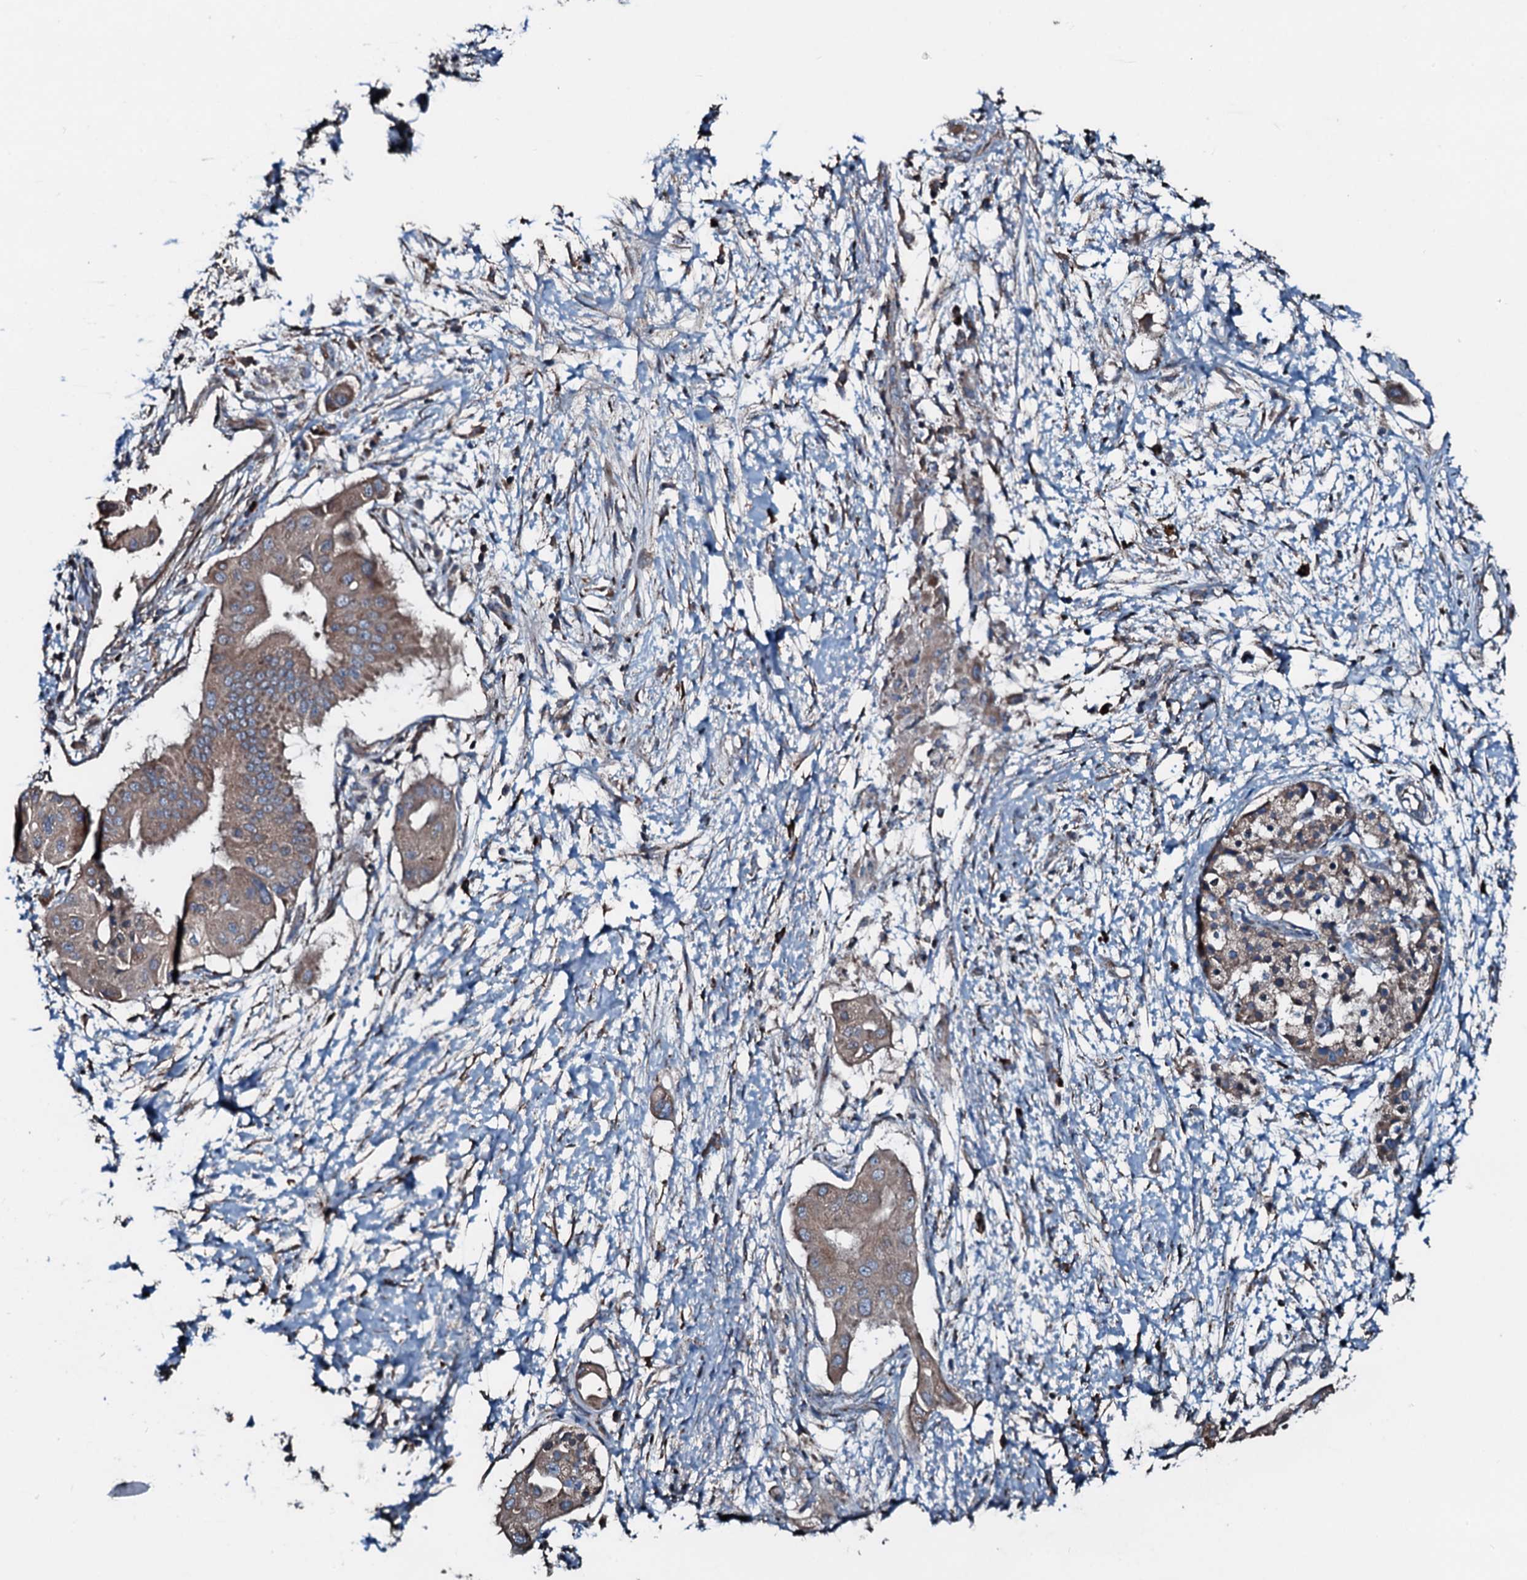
{"staining": {"intensity": "moderate", "quantity": ">75%", "location": "cytoplasmic/membranous"}, "tissue": "pancreatic cancer", "cell_type": "Tumor cells", "image_type": "cancer", "snomed": [{"axis": "morphology", "description": "Adenocarcinoma, NOS"}, {"axis": "topography", "description": "Pancreas"}], "caption": "Human adenocarcinoma (pancreatic) stained for a protein (brown) displays moderate cytoplasmic/membranous positive staining in about >75% of tumor cells.", "gene": "ACSS3", "patient": {"sex": "male", "age": 68}}